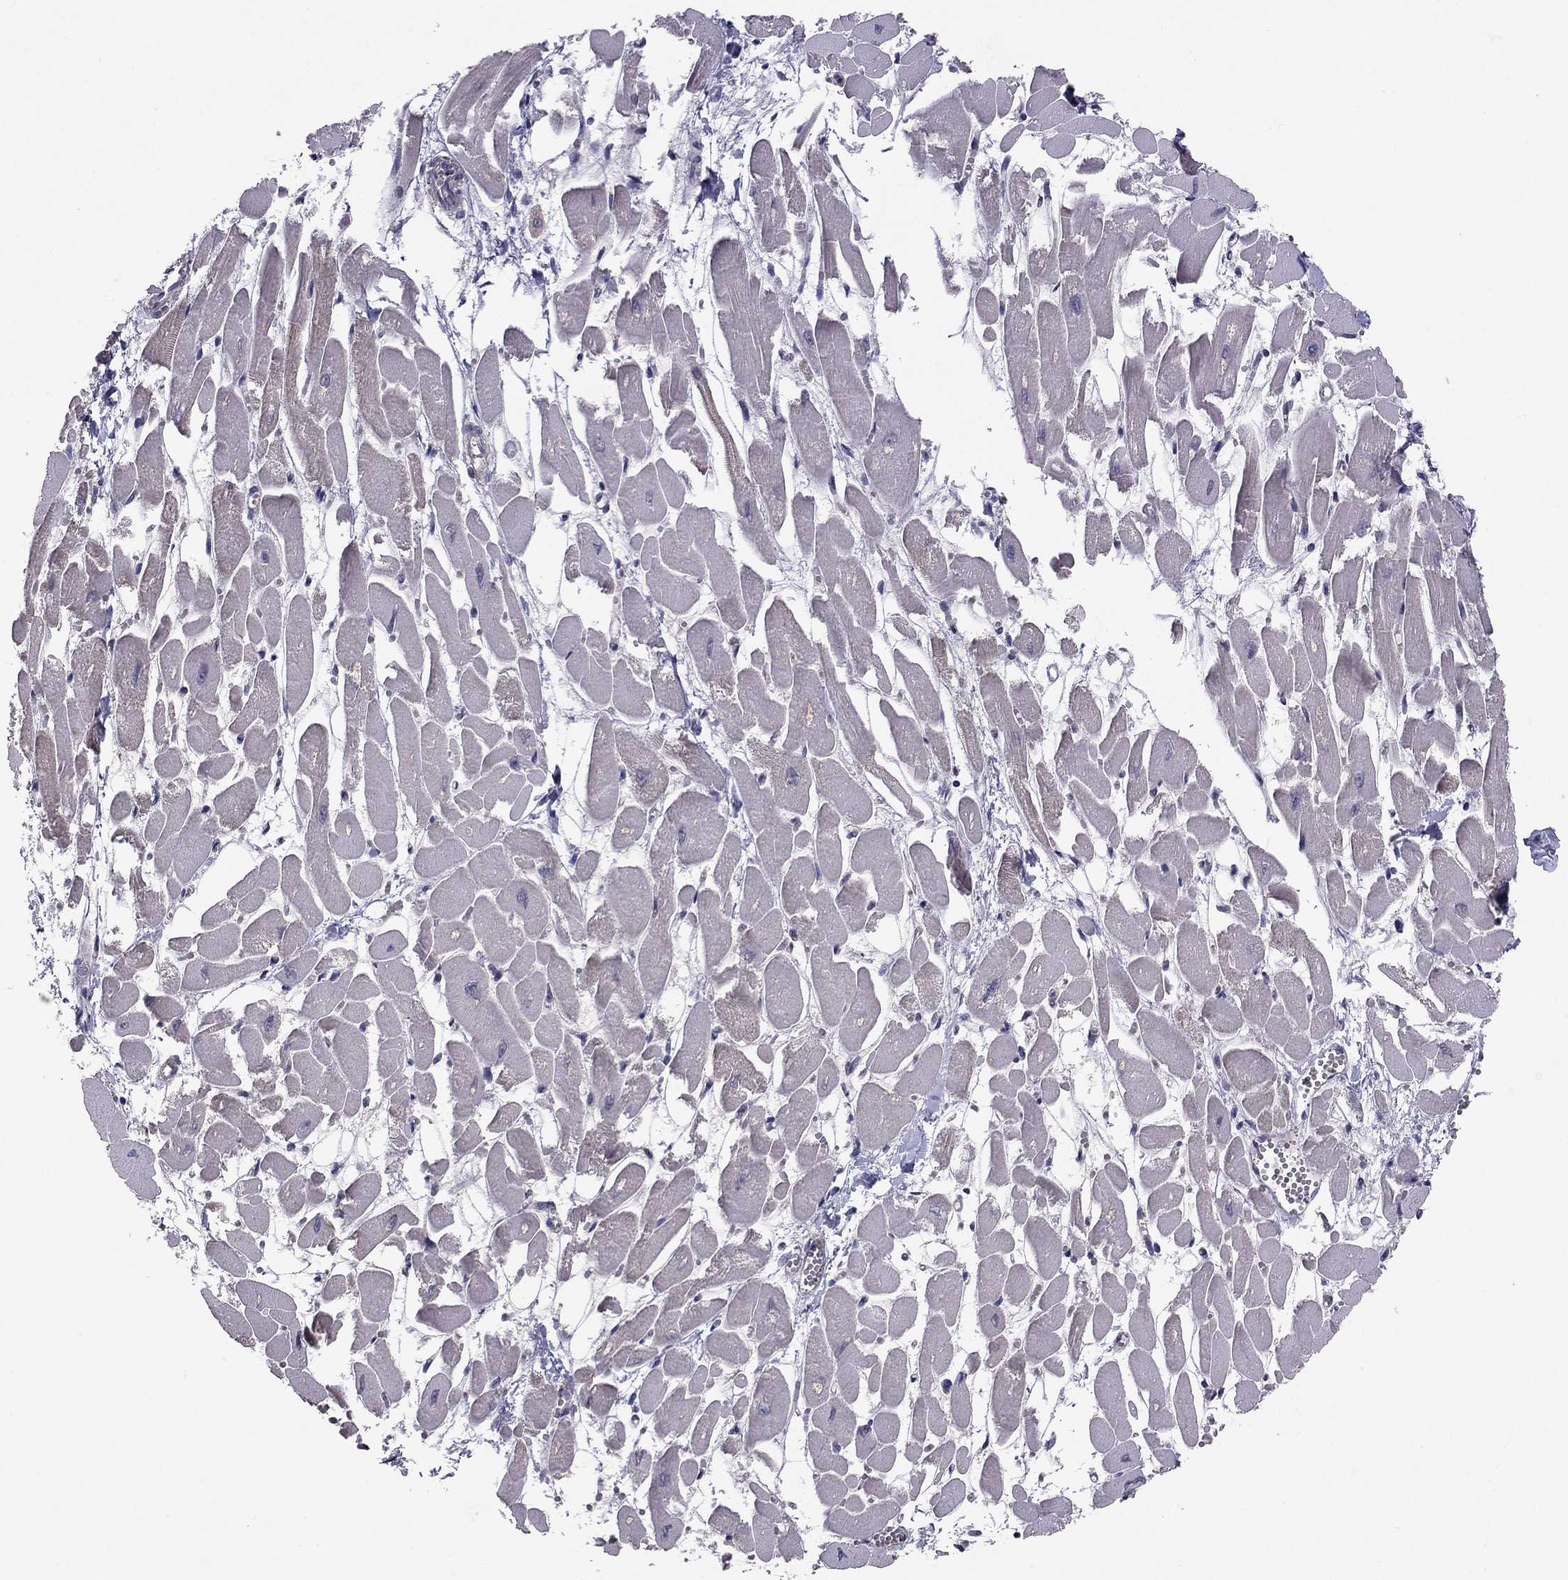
{"staining": {"intensity": "negative", "quantity": "none", "location": "none"}, "tissue": "heart muscle", "cell_type": "Cardiomyocytes", "image_type": "normal", "snomed": [{"axis": "morphology", "description": "Normal tissue, NOS"}, {"axis": "topography", "description": "Heart"}], "caption": "An image of heart muscle stained for a protein shows no brown staining in cardiomyocytes. (Immunohistochemistry, brightfield microscopy, high magnification).", "gene": "HCN1", "patient": {"sex": "female", "age": 52}}